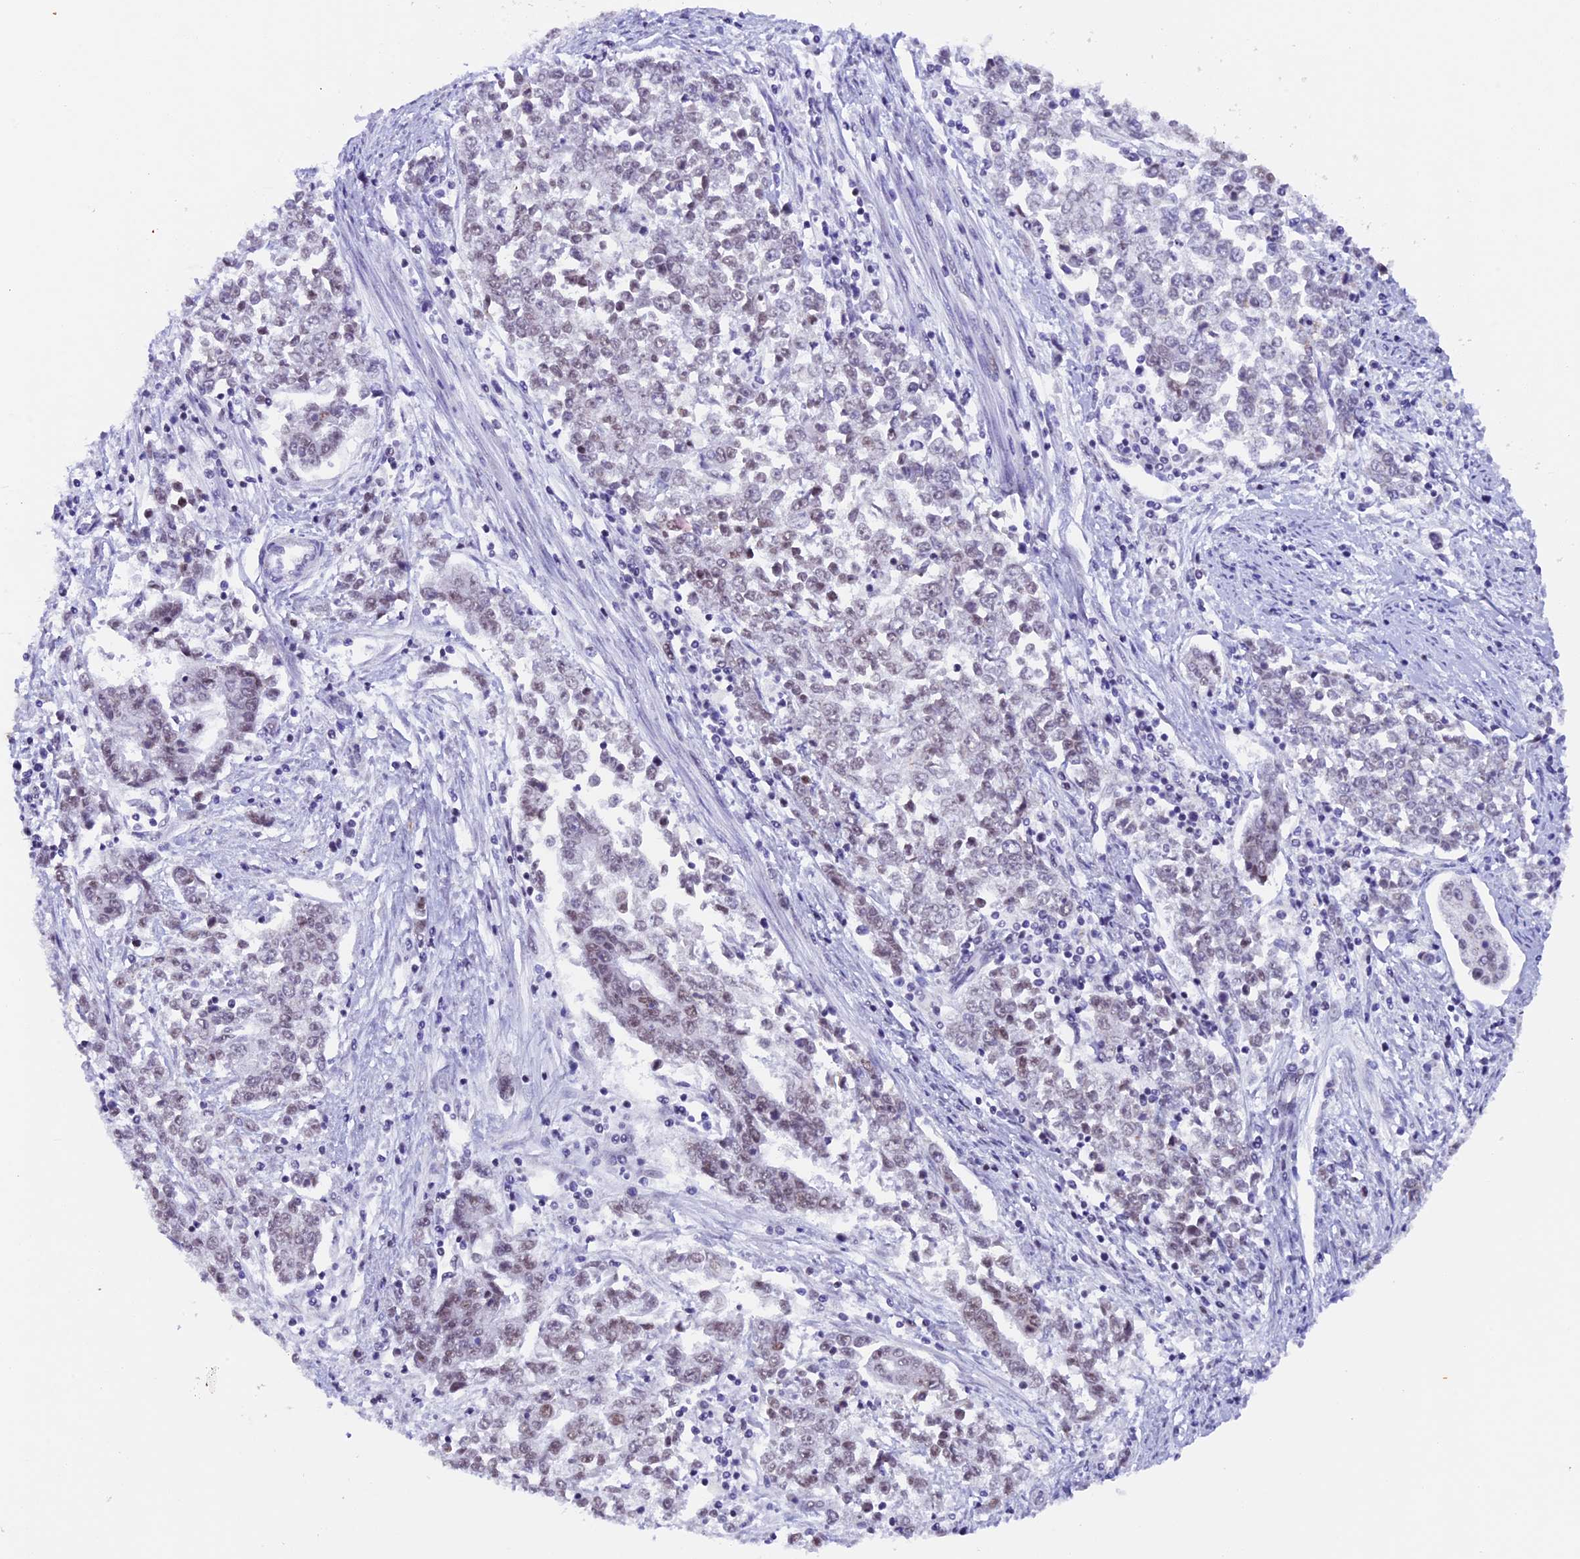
{"staining": {"intensity": "negative", "quantity": "none", "location": "none"}, "tissue": "endometrial cancer", "cell_type": "Tumor cells", "image_type": "cancer", "snomed": [{"axis": "morphology", "description": "Adenocarcinoma, NOS"}, {"axis": "topography", "description": "Endometrium"}], "caption": "Tumor cells show no significant protein expression in endometrial cancer (adenocarcinoma).", "gene": "TFAM", "patient": {"sex": "female", "age": 50}}